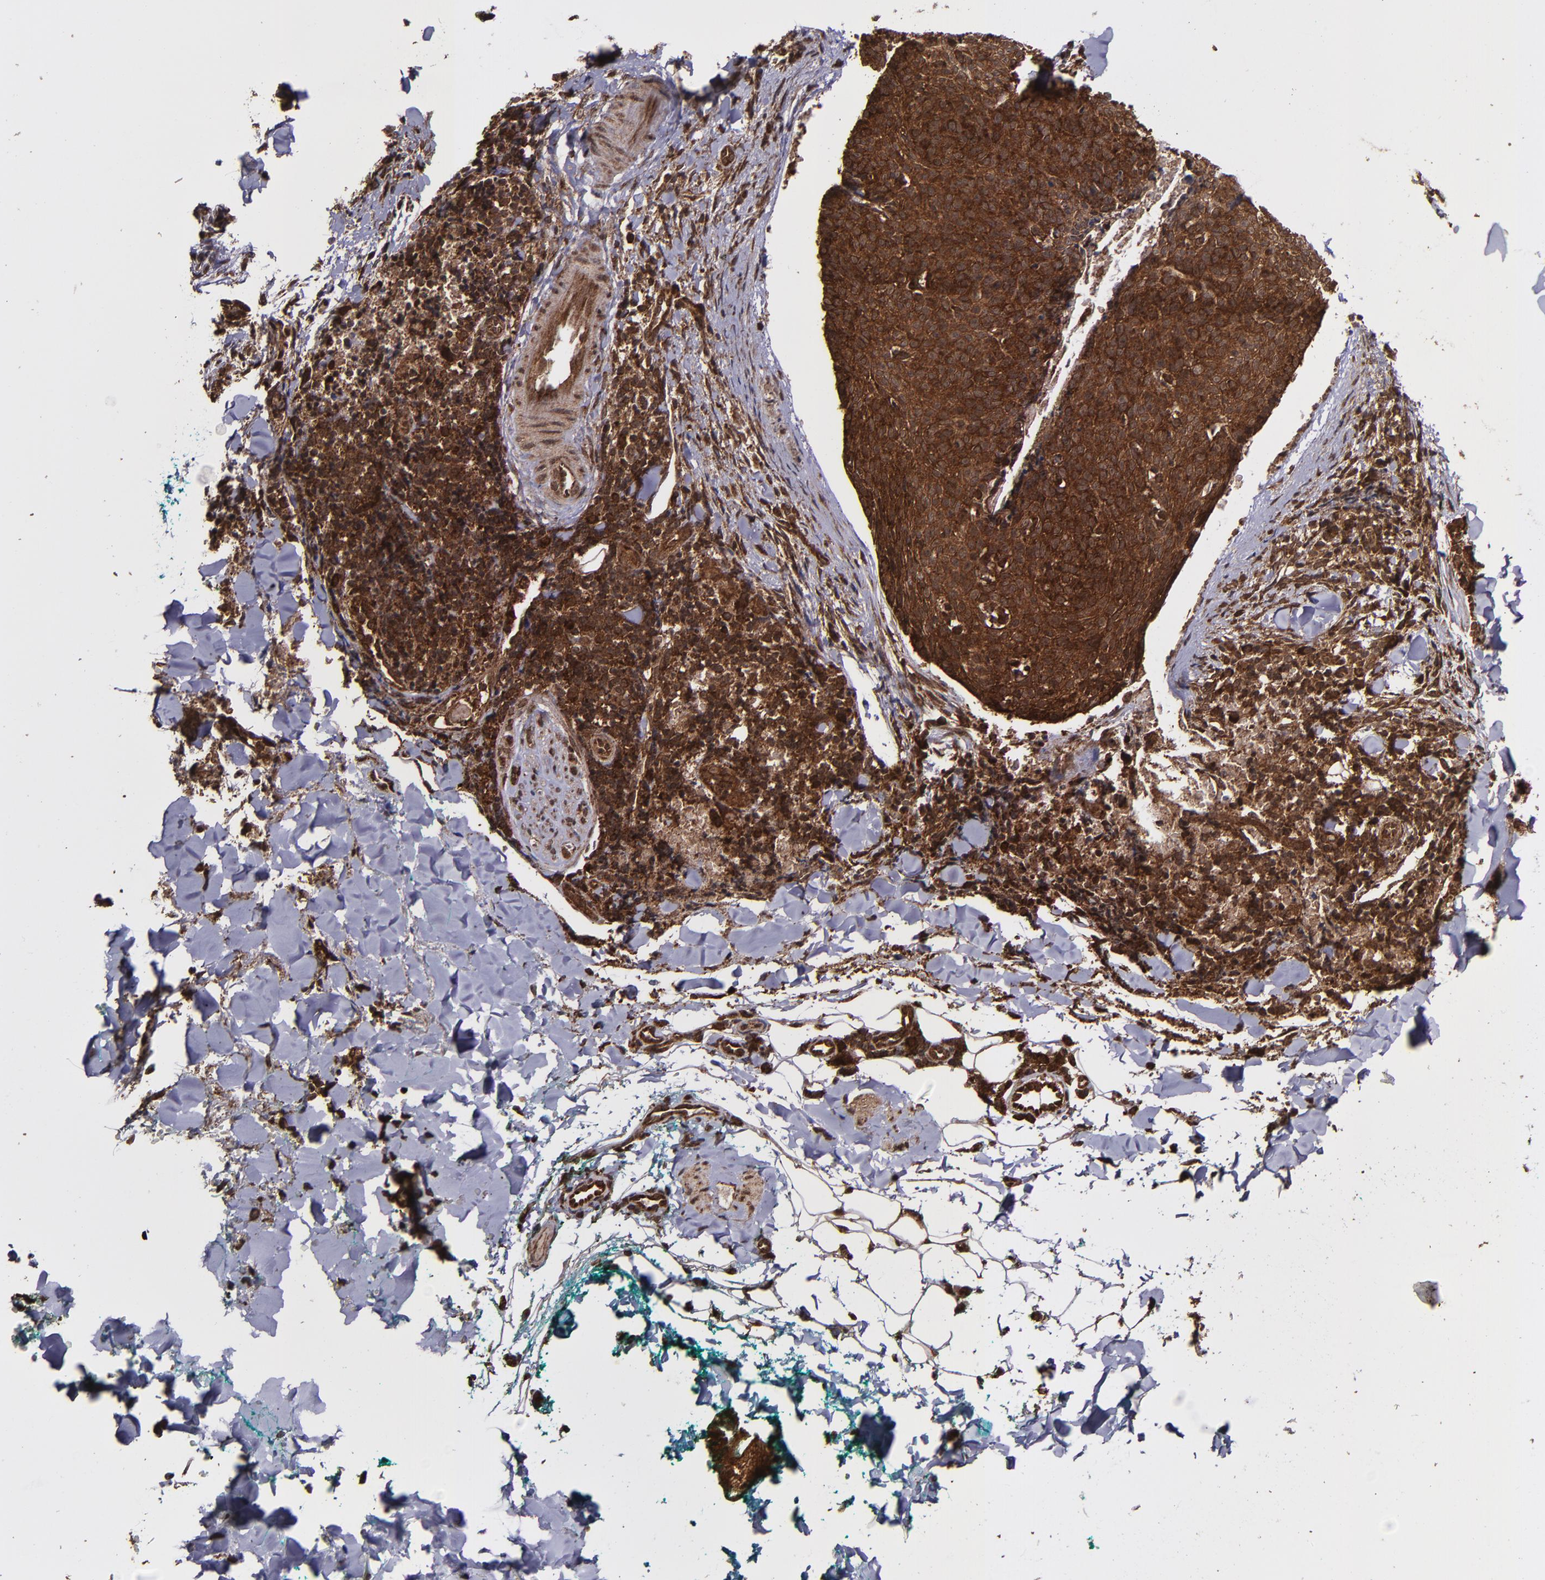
{"staining": {"intensity": "strong", "quantity": ">75%", "location": "cytoplasmic/membranous,nuclear"}, "tissue": "skin cancer", "cell_type": "Tumor cells", "image_type": "cancer", "snomed": [{"axis": "morphology", "description": "Normal tissue, NOS"}, {"axis": "morphology", "description": "Basal cell carcinoma"}, {"axis": "topography", "description": "Skin"}], "caption": "DAB (3,3'-diaminobenzidine) immunohistochemical staining of skin cancer reveals strong cytoplasmic/membranous and nuclear protein expression in about >75% of tumor cells. (DAB (3,3'-diaminobenzidine) = brown stain, brightfield microscopy at high magnification).", "gene": "EIF4ENIF1", "patient": {"sex": "female", "age": 57}}